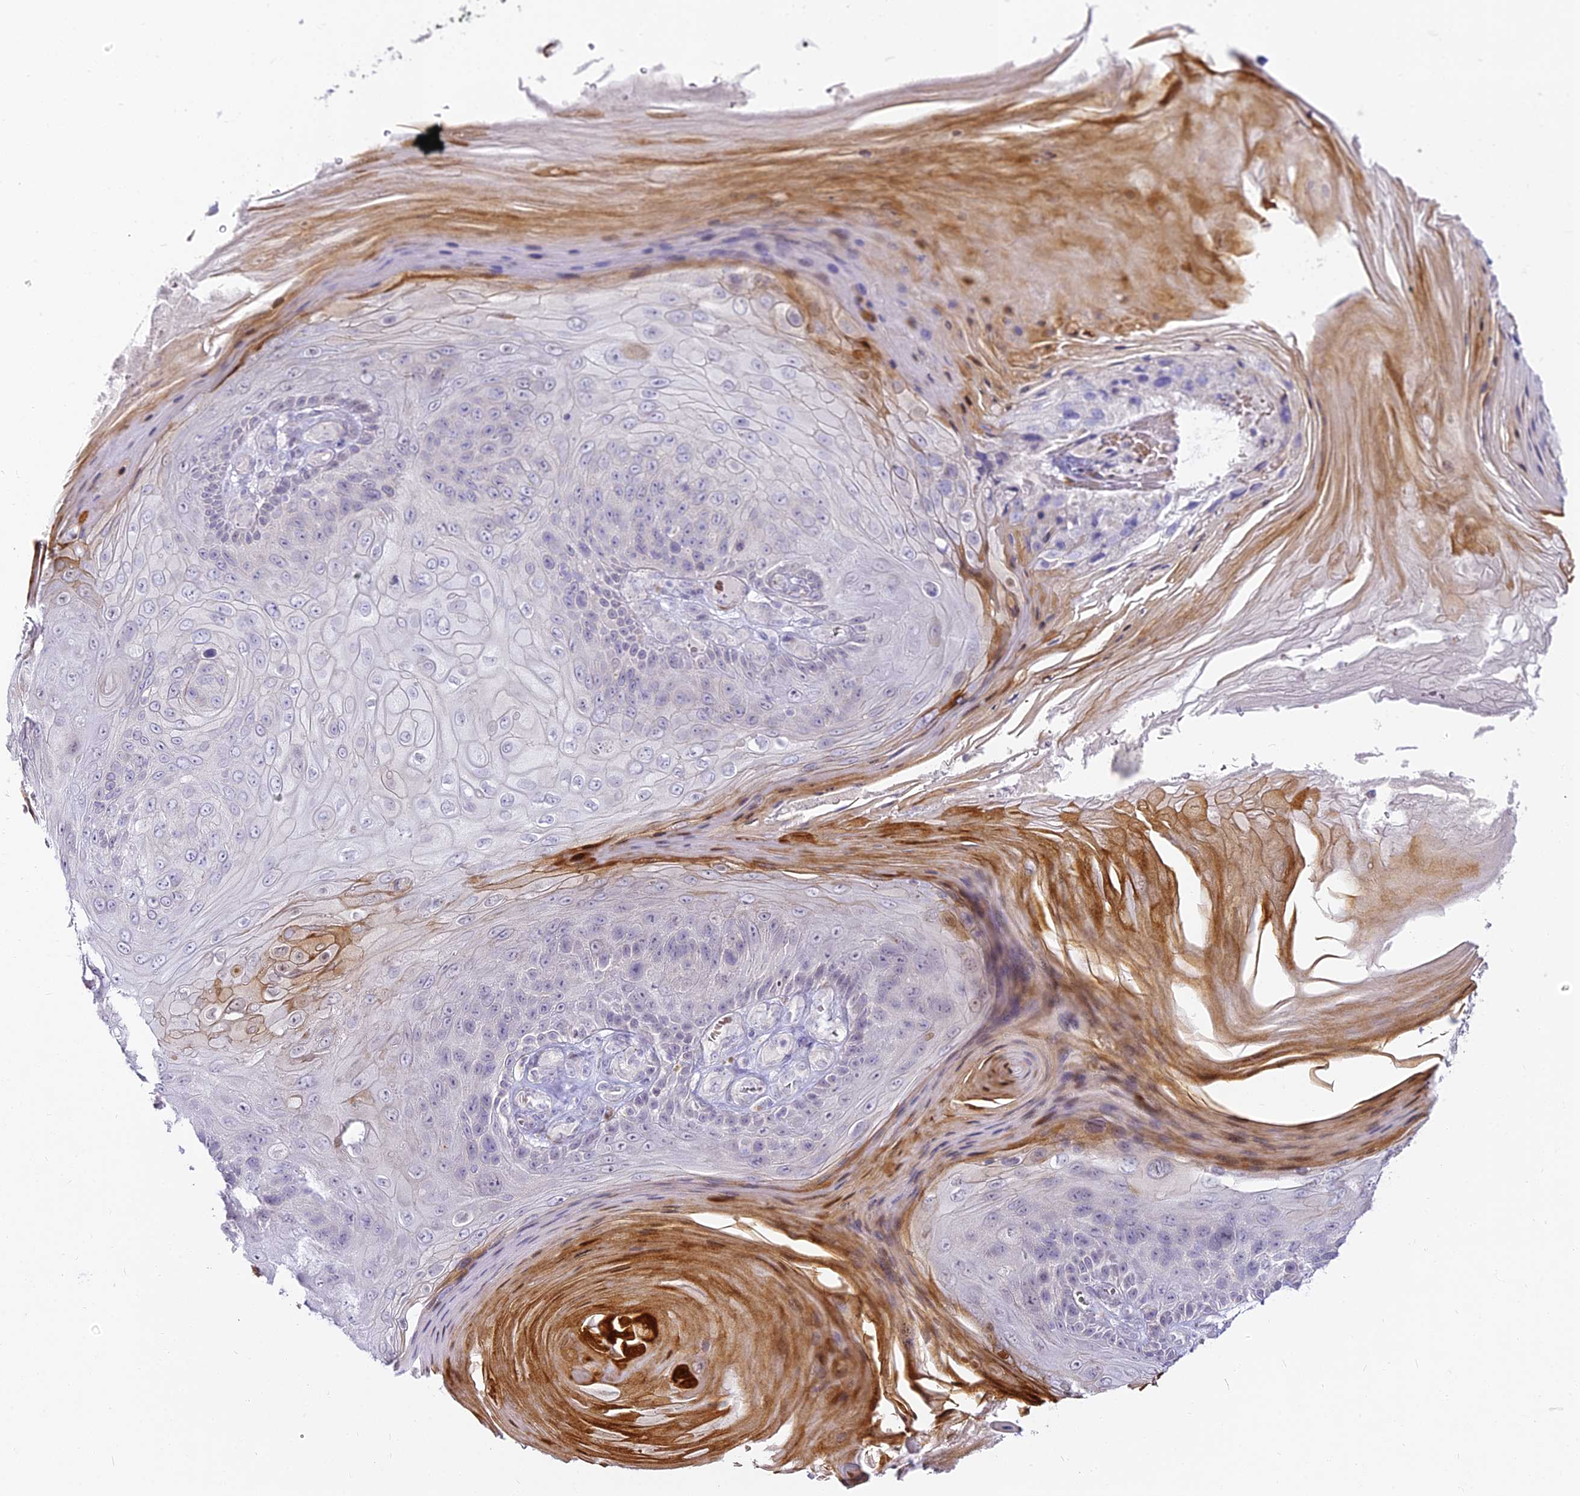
{"staining": {"intensity": "negative", "quantity": "none", "location": "none"}, "tissue": "skin cancer", "cell_type": "Tumor cells", "image_type": "cancer", "snomed": [{"axis": "morphology", "description": "Squamous cell carcinoma, NOS"}, {"axis": "topography", "description": "Skin"}], "caption": "Image shows no protein expression in tumor cells of squamous cell carcinoma (skin) tissue.", "gene": "ALPG", "patient": {"sex": "female", "age": 88}}